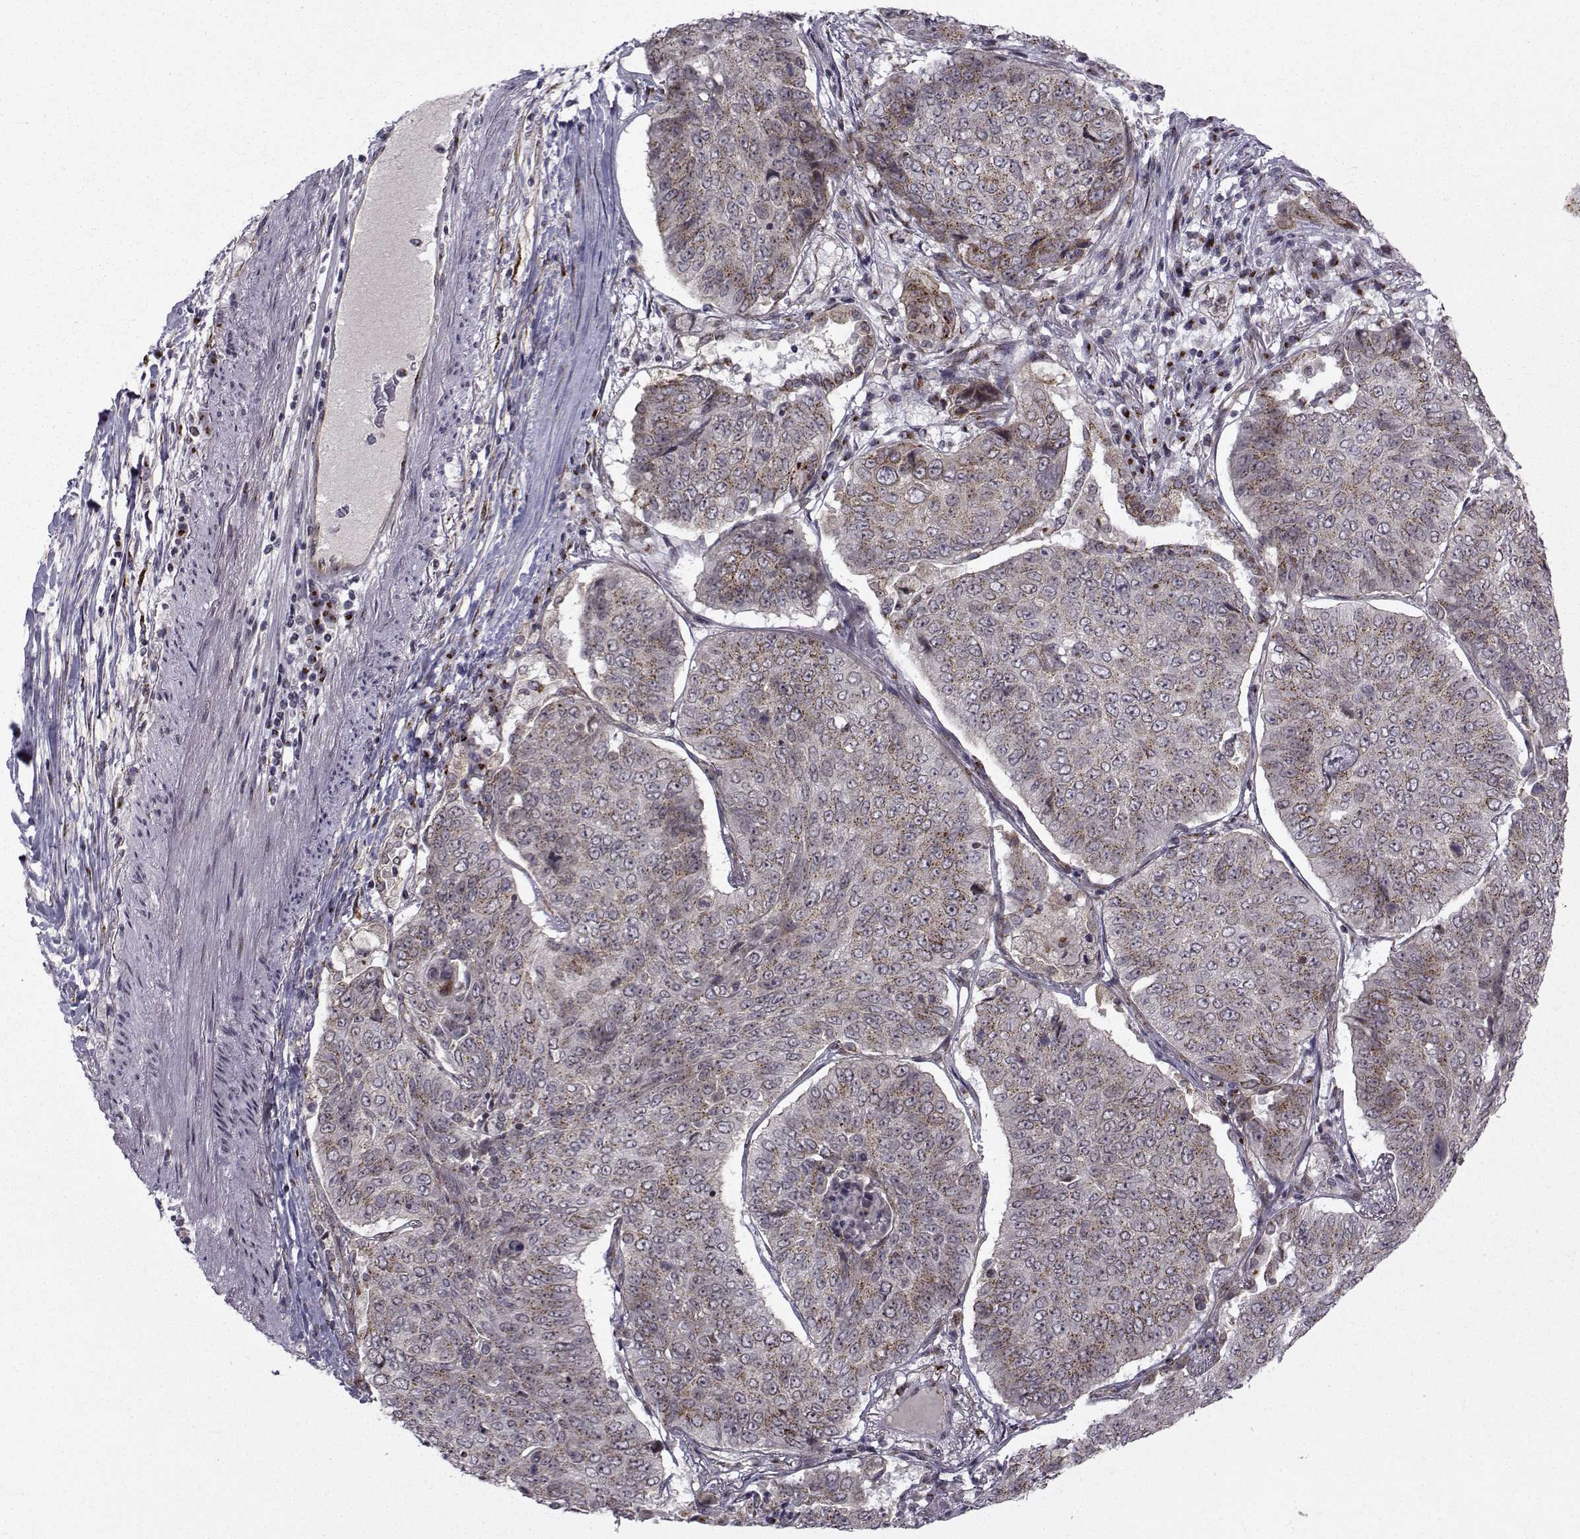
{"staining": {"intensity": "weak", "quantity": "25%-75%", "location": "cytoplasmic/membranous"}, "tissue": "lung cancer", "cell_type": "Tumor cells", "image_type": "cancer", "snomed": [{"axis": "morphology", "description": "Normal tissue, NOS"}, {"axis": "morphology", "description": "Squamous cell carcinoma, NOS"}, {"axis": "topography", "description": "Bronchus"}, {"axis": "topography", "description": "Lung"}], "caption": "A micrograph of human lung cancer (squamous cell carcinoma) stained for a protein reveals weak cytoplasmic/membranous brown staining in tumor cells.", "gene": "ATP6V1C2", "patient": {"sex": "male", "age": 64}}